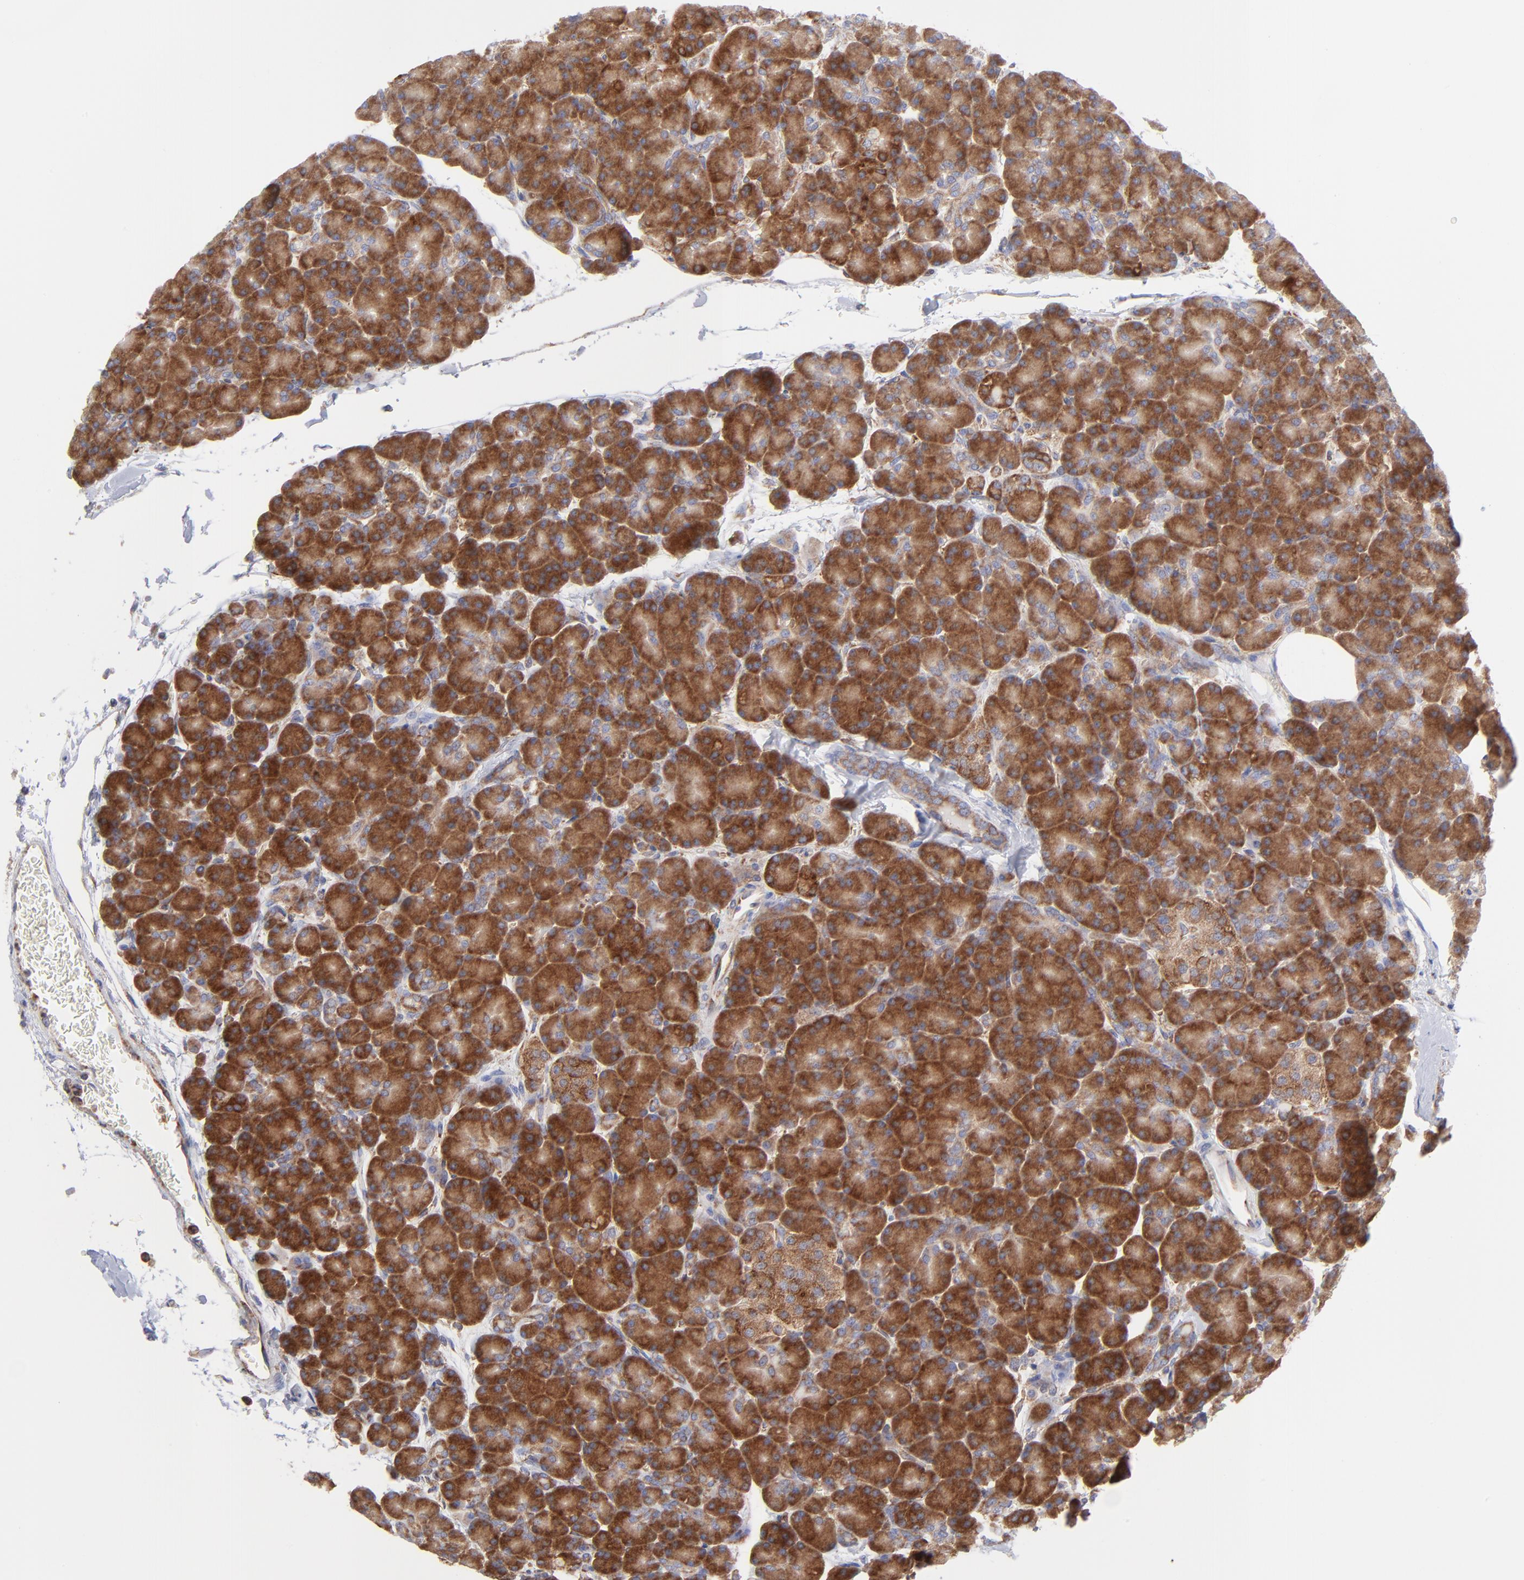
{"staining": {"intensity": "moderate", "quantity": ">75%", "location": "cytoplasmic/membranous"}, "tissue": "pancreas", "cell_type": "Exocrine glandular cells", "image_type": "normal", "snomed": [{"axis": "morphology", "description": "Normal tissue, NOS"}, {"axis": "topography", "description": "Pancreas"}], "caption": "Protein staining displays moderate cytoplasmic/membranous positivity in approximately >75% of exocrine glandular cells in normal pancreas. Using DAB (brown) and hematoxylin (blue) stains, captured at high magnification using brightfield microscopy.", "gene": "EIF2AK2", "patient": {"sex": "female", "age": 43}}